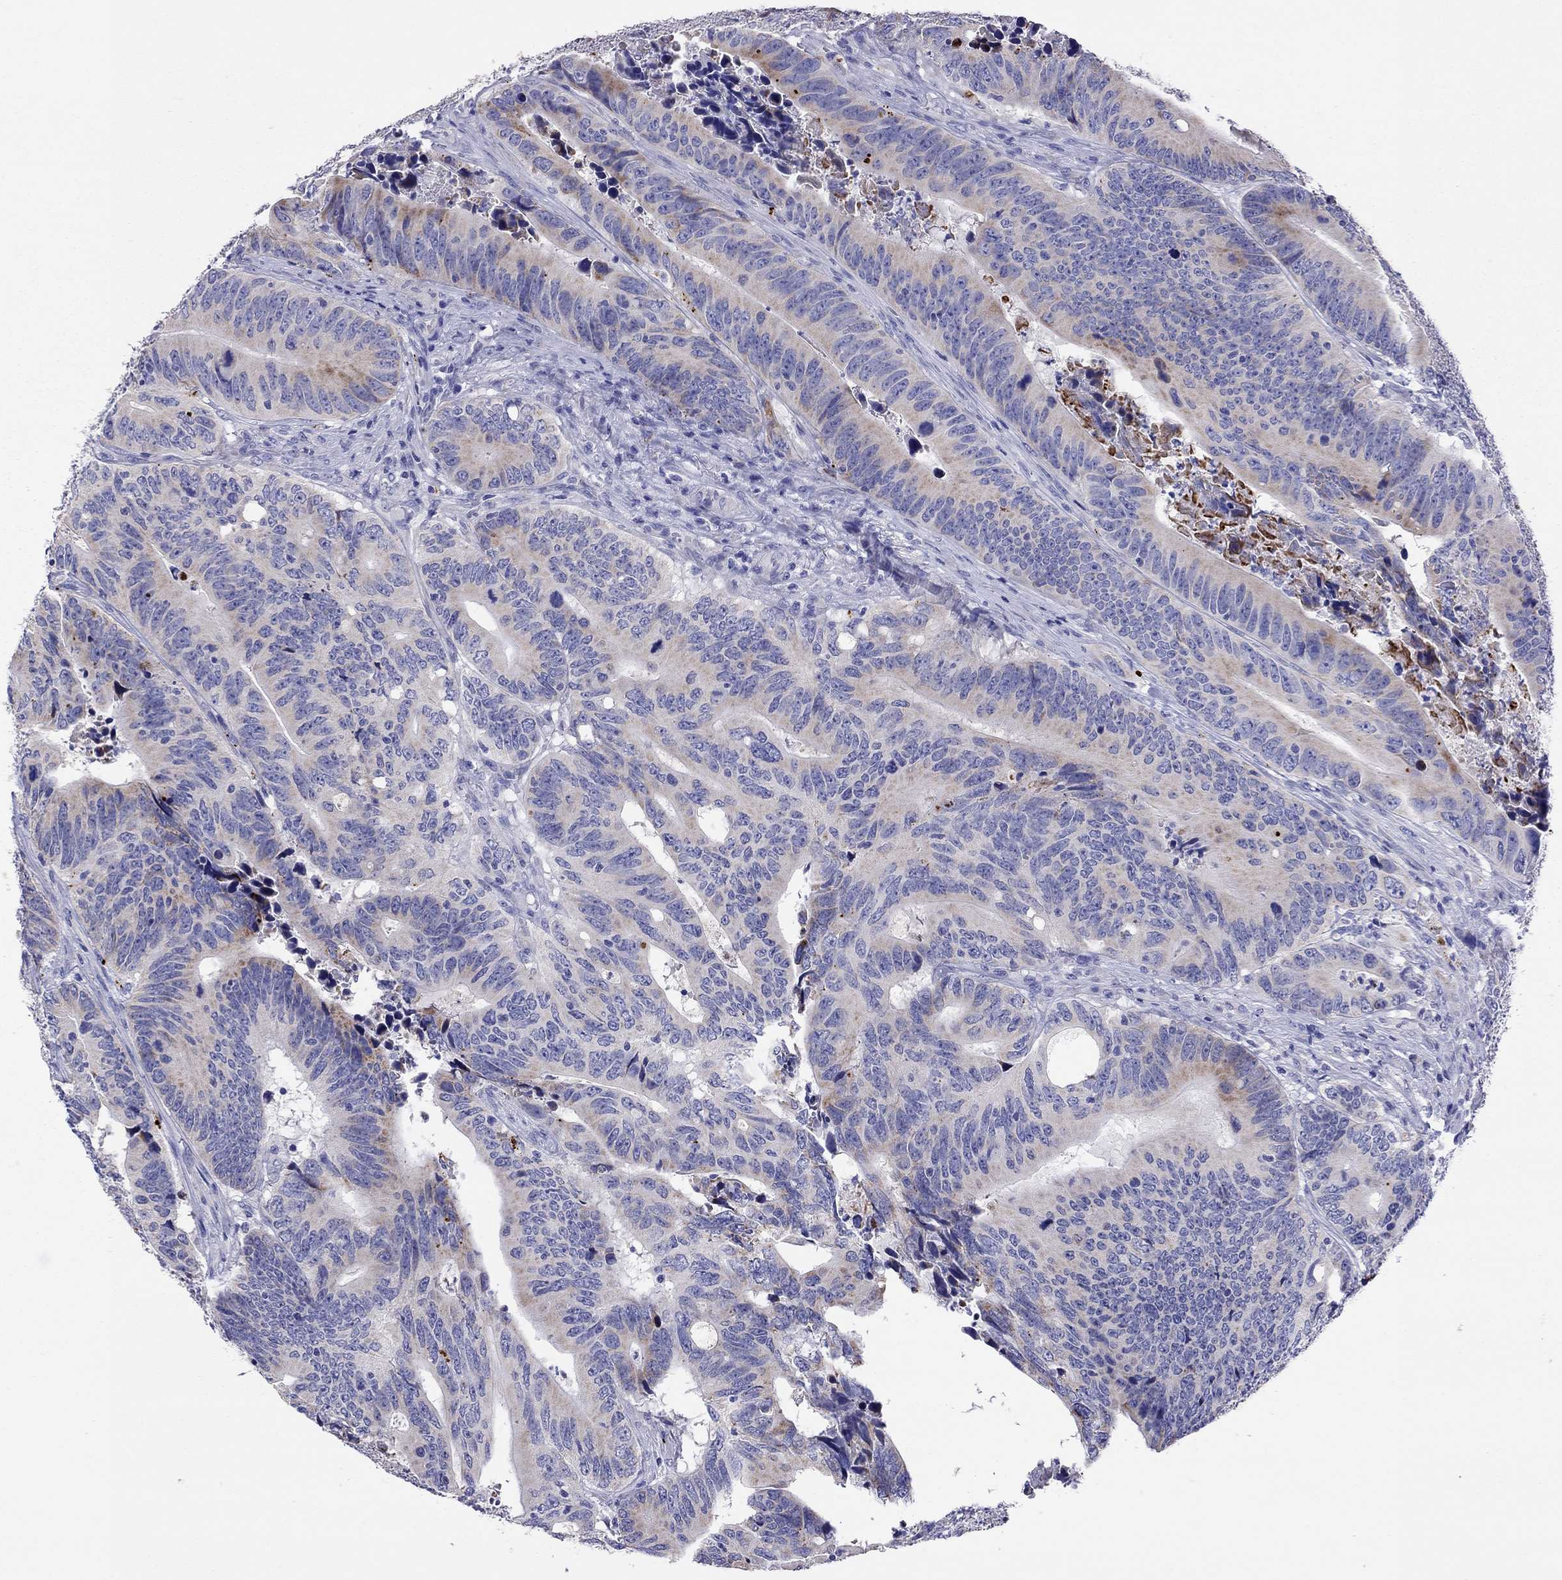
{"staining": {"intensity": "weak", "quantity": "<25%", "location": "cytoplasmic/membranous"}, "tissue": "colorectal cancer", "cell_type": "Tumor cells", "image_type": "cancer", "snomed": [{"axis": "morphology", "description": "Adenocarcinoma, NOS"}, {"axis": "topography", "description": "Colon"}], "caption": "Colorectal cancer was stained to show a protein in brown. There is no significant expression in tumor cells.", "gene": "COL9A1", "patient": {"sex": "female", "age": 90}}